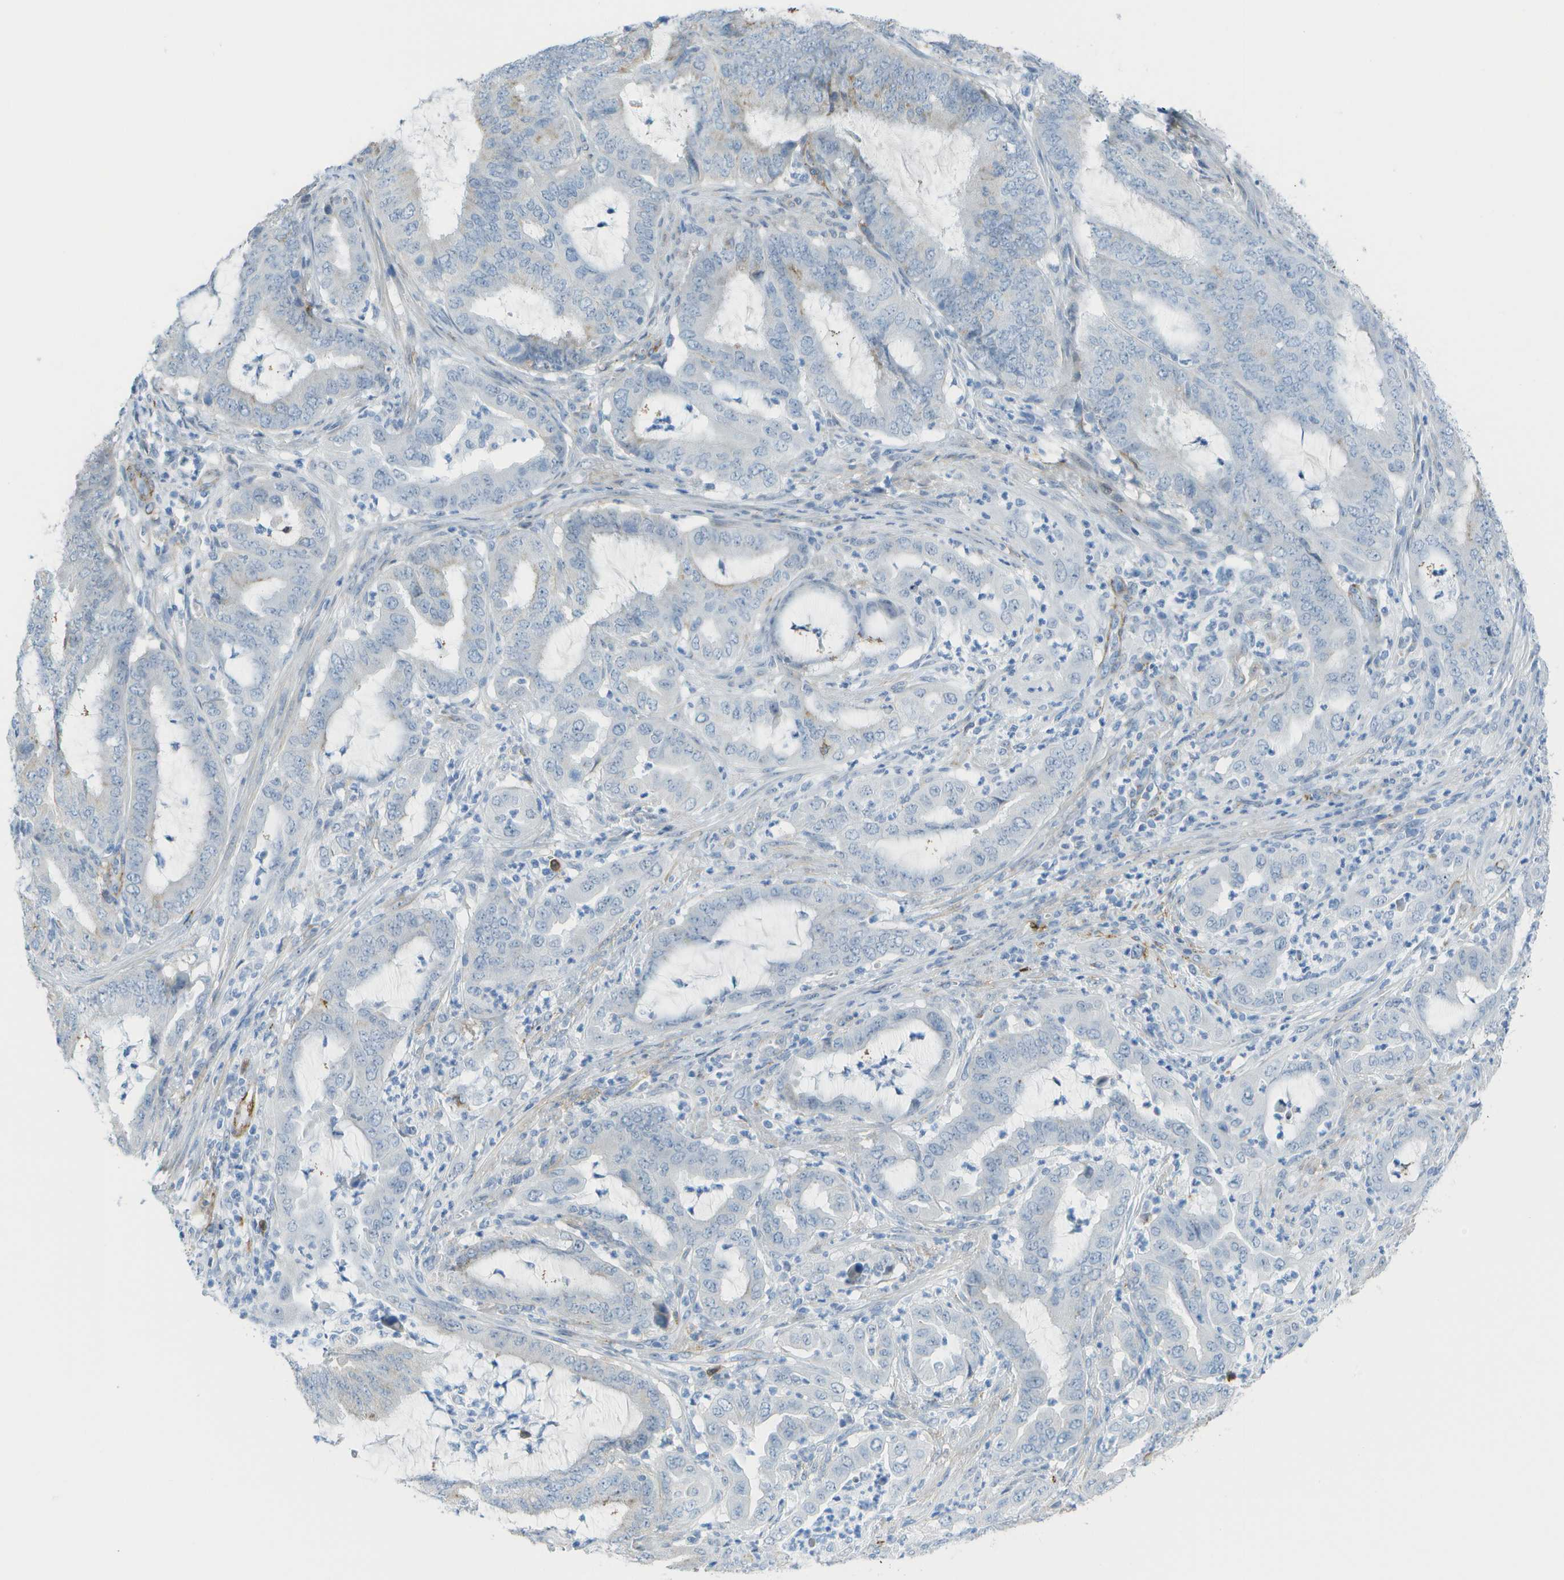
{"staining": {"intensity": "negative", "quantity": "none", "location": "none"}, "tissue": "endometrial cancer", "cell_type": "Tumor cells", "image_type": "cancer", "snomed": [{"axis": "morphology", "description": "Adenocarcinoma, NOS"}, {"axis": "topography", "description": "Endometrium"}], "caption": "An image of human endometrial adenocarcinoma is negative for staining in tumor cells.", "gene": "ZBTB43", "patient": {"sex": "female", "age": 70}}